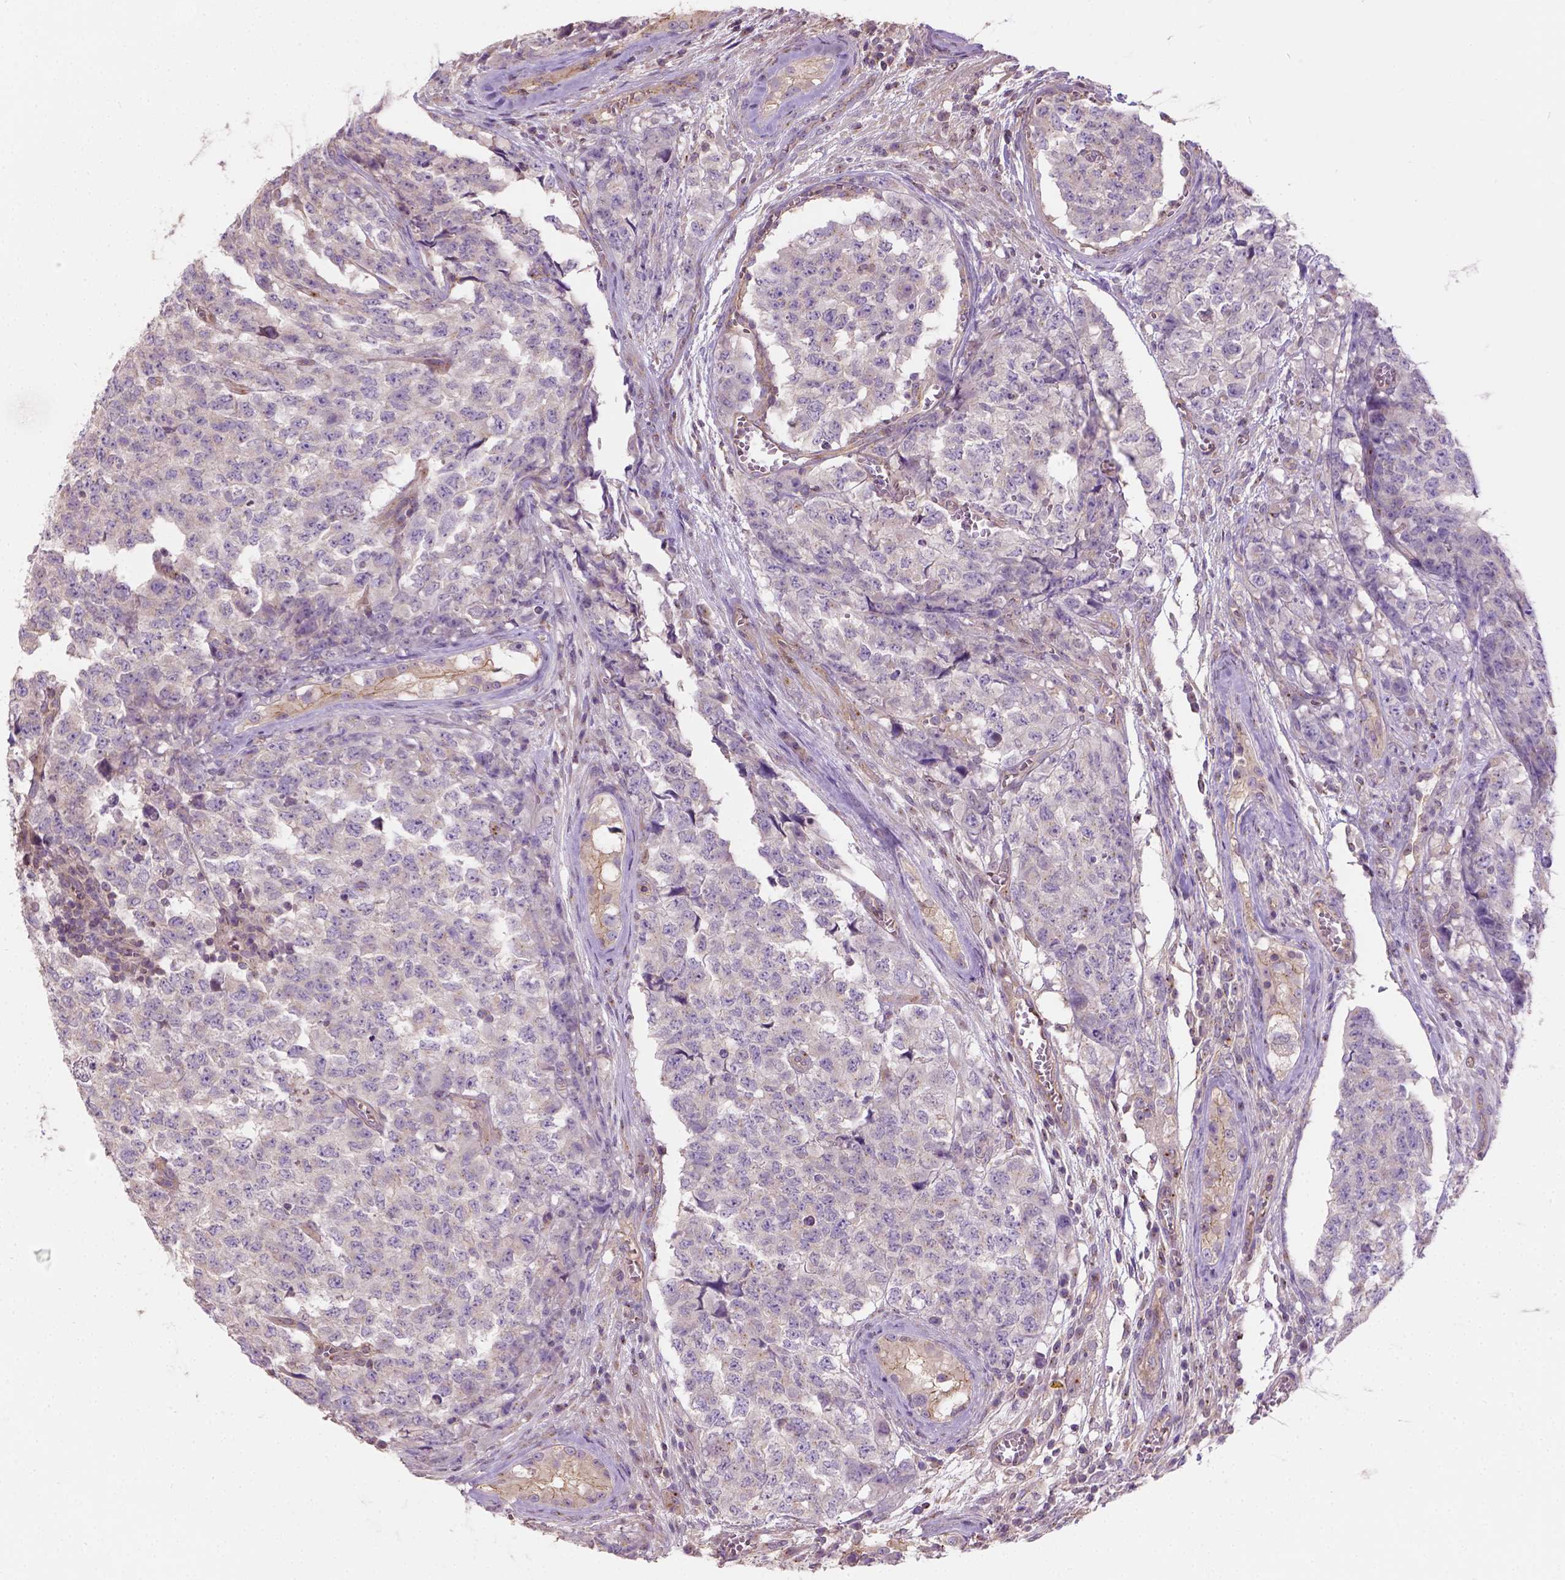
{"staining": {"intensity": "weak", "quantity": ">75%", "location": "cytoplasmic/membranous"}, "tissue": "testis cancer", "cell_type": "Tumor cells", "image_type": "cancer", "snomed": [{"axis": "morphology", "description": "Carcinoma, Embryonal, NOS"}, {"axis": "topography", "description": "Testis"}], "caption": "Immunohistochemical staining of human testis cancer displays low levels of weak cytoplasmic/membranous expression in about >75% of tumor cells.", "gene": "CRACR2A", "patient": {"sex": "male", "age": 23}}